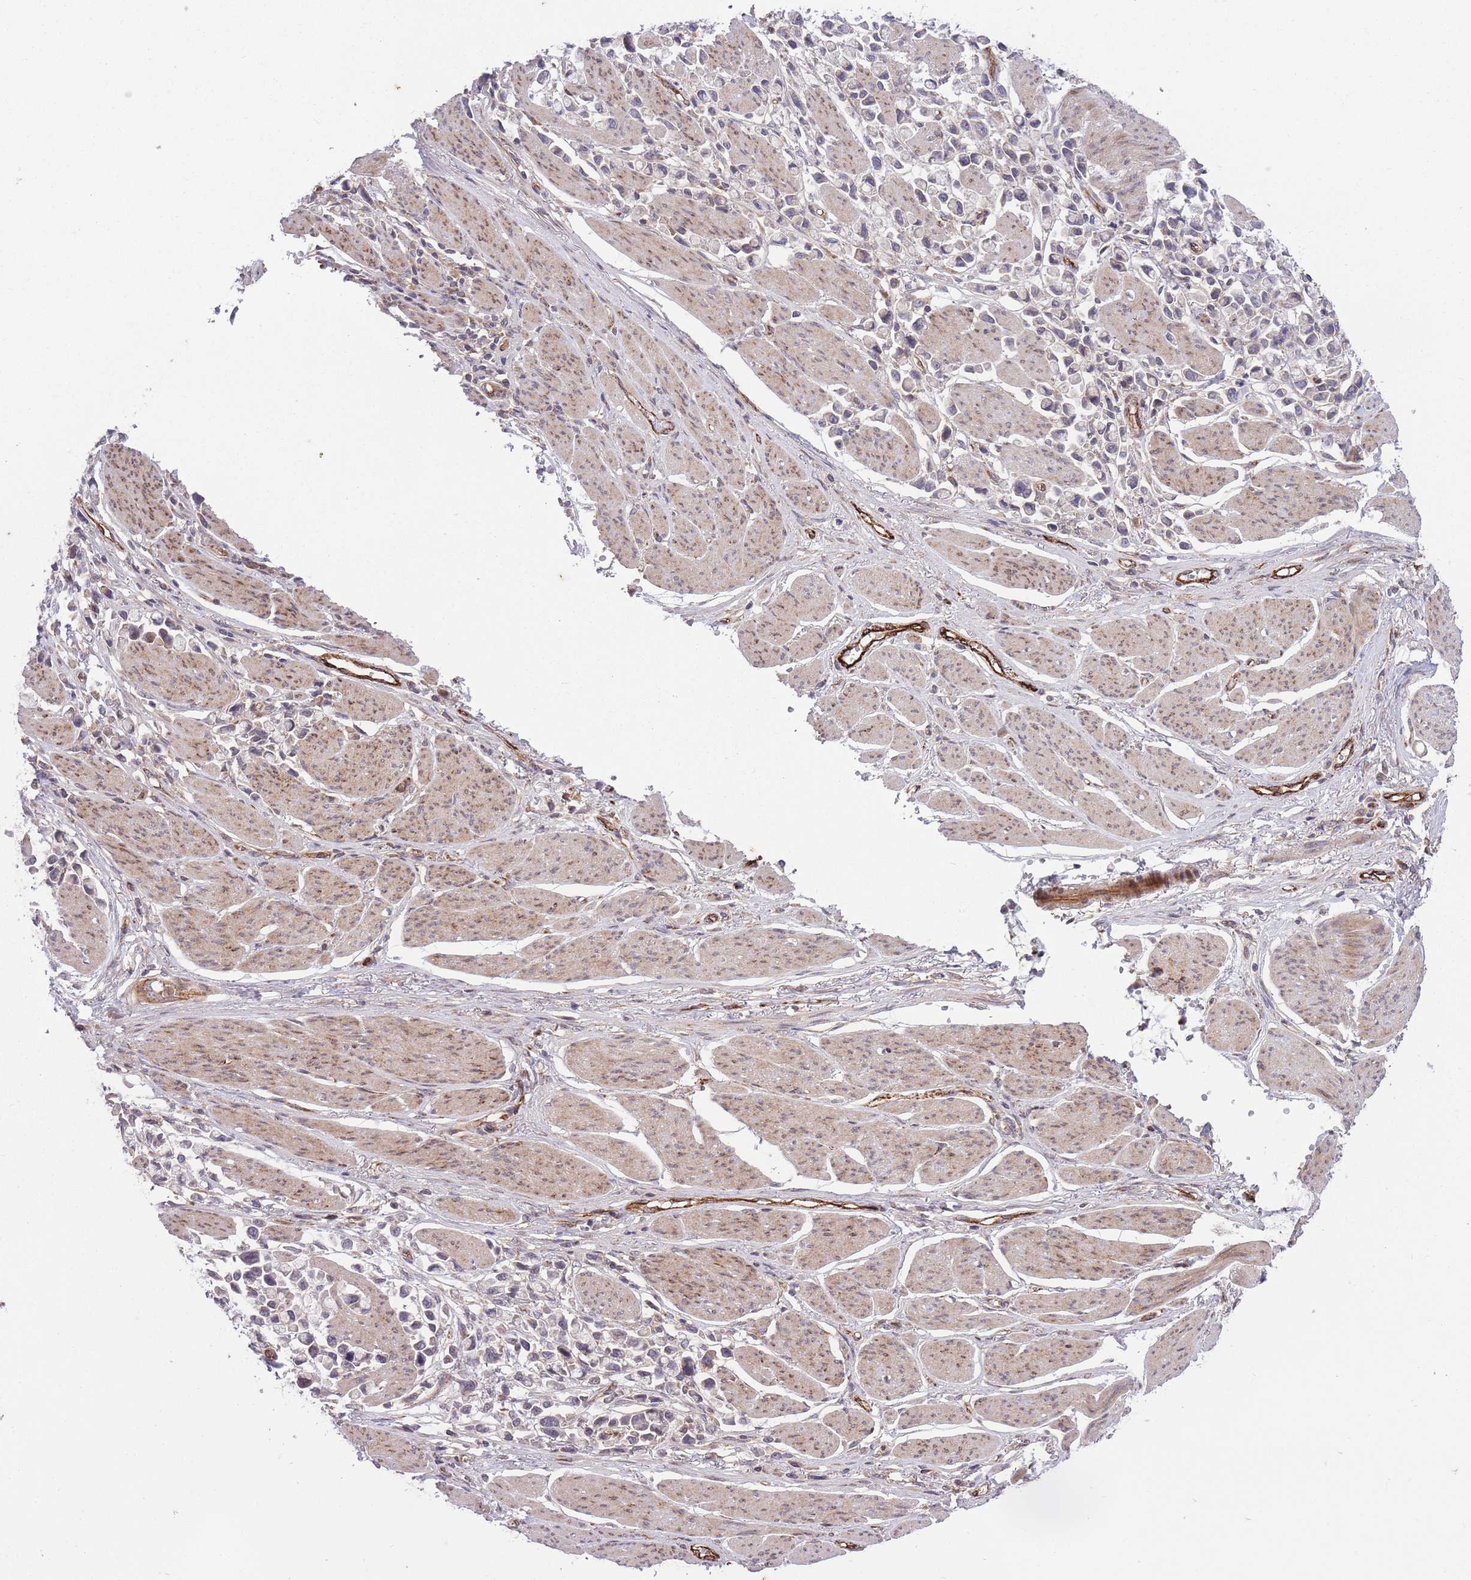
{"staining": {"intensity": "negative", "quantity": "none", "location": "none"}, "tissue": "stomach cancer", "cell_type": "Tumor cells", "image_type": "cancer", "snomed": [{"axis": "morphology", "description": "Adenocarcinoma, NOS"}, {"axis": "topography", "description": "Stomach"}], "caption": "This image is of adenocarcinoma (stomach) stained with immunohistochemistry to label a protein in brown with the nuclei are counter-stained blue. There is no expression in tumor cells.", "gene": "CISH", "patient": {"sex": "female", "age": 81}}